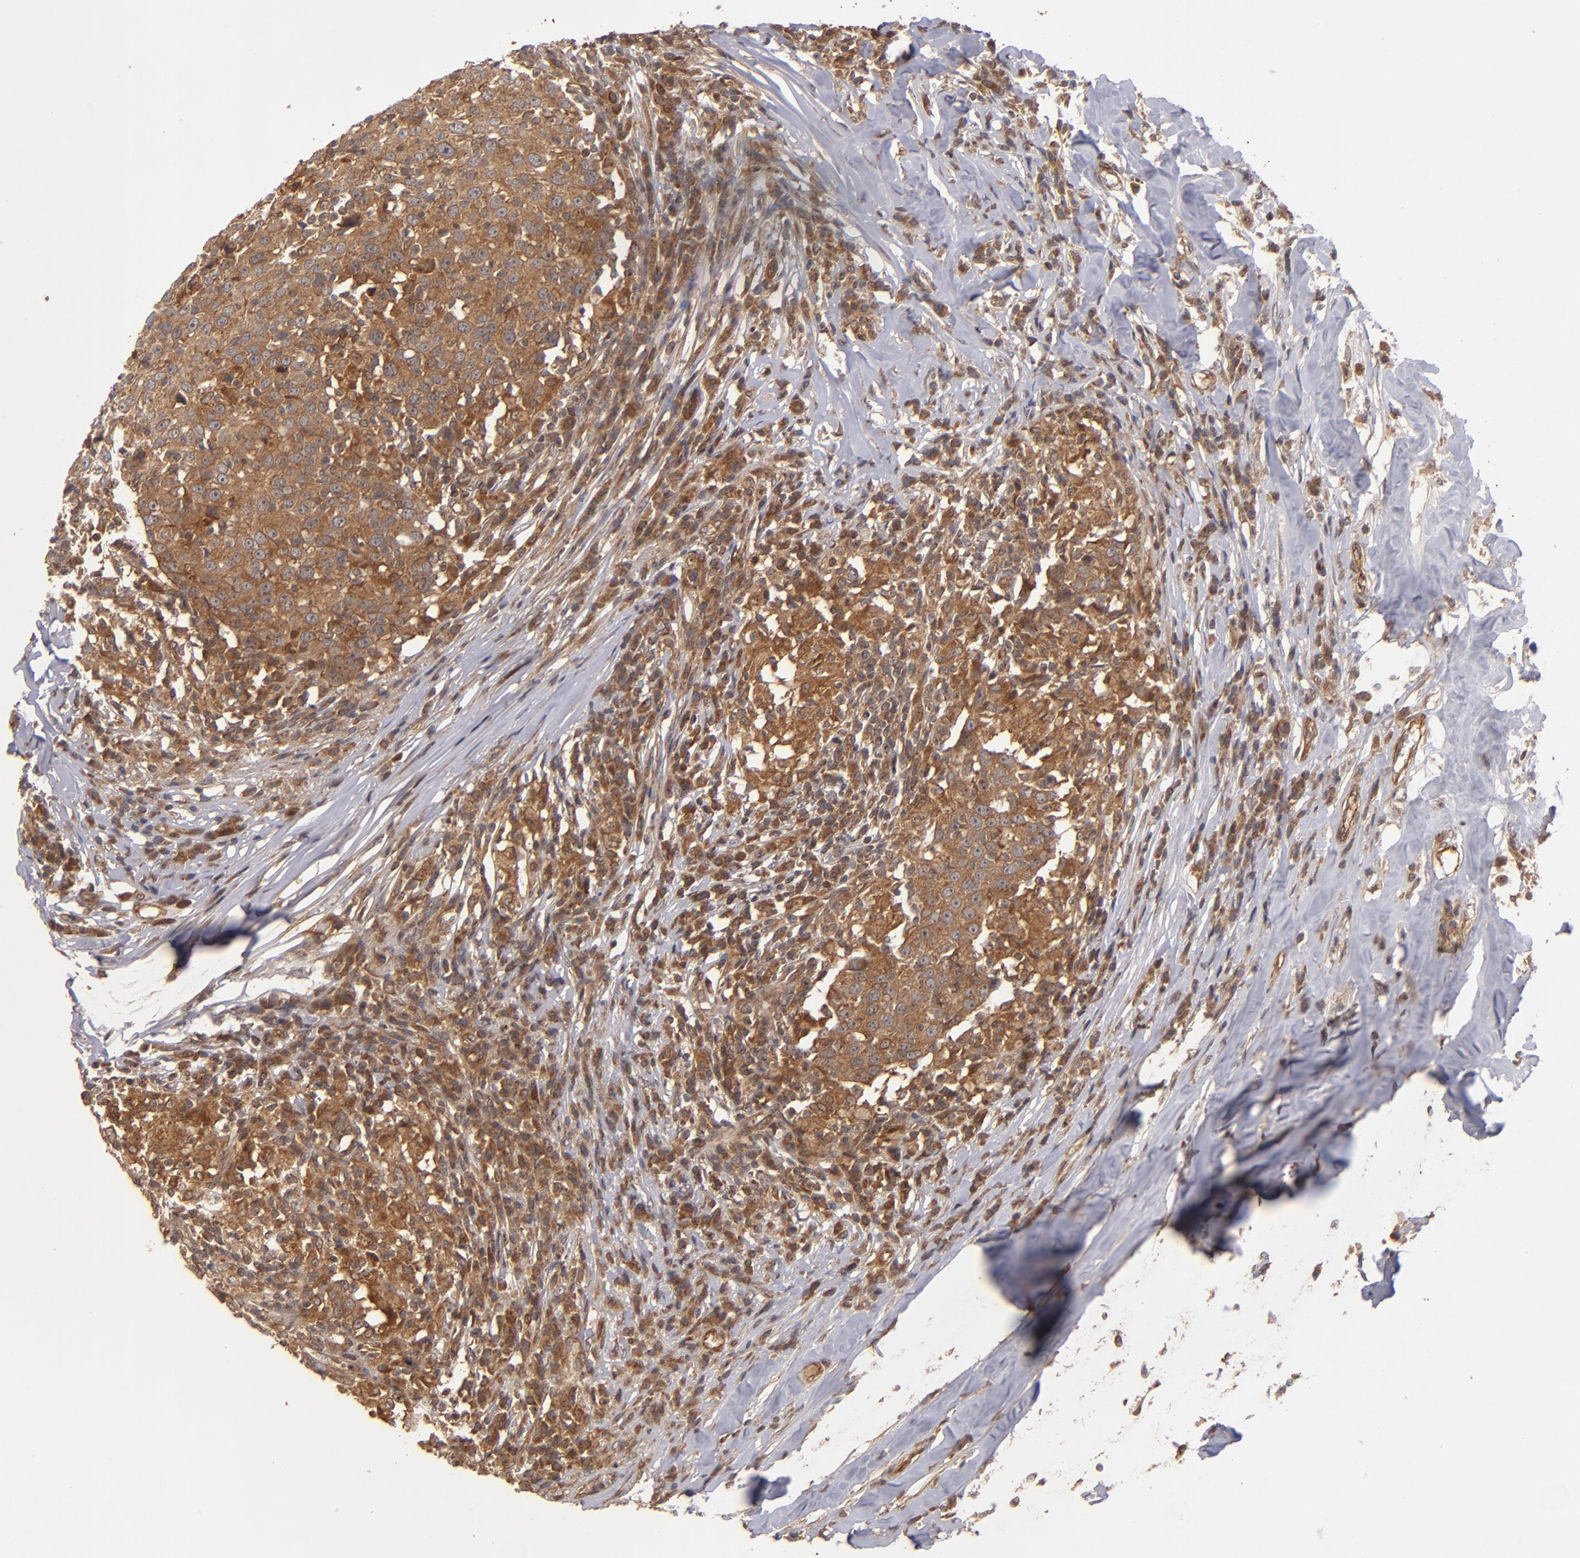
{"staining": {"intensity": "strong", "quantity": ">75%", "location": "cytoplasmic/membranous"}, "tissue": "head and neck cancer", "cell_type": "Tumor cells", "image_type": "cancer", "snomed": [{"axis": "morphology", "description": "Adenocarcinoma, NOS"}, {"axis": "topography", "description": "Salivary gland"}, {"axis": "topography", "description": "Head-Neck"}], "caption": "Strong cytoplasmic/membranous expression for a protein is present in approximately >75% of tumor cells of head and neck cancer using IHC.", "gene": "BDKRB1", "patient": {"sex": "female", "age": 65}}